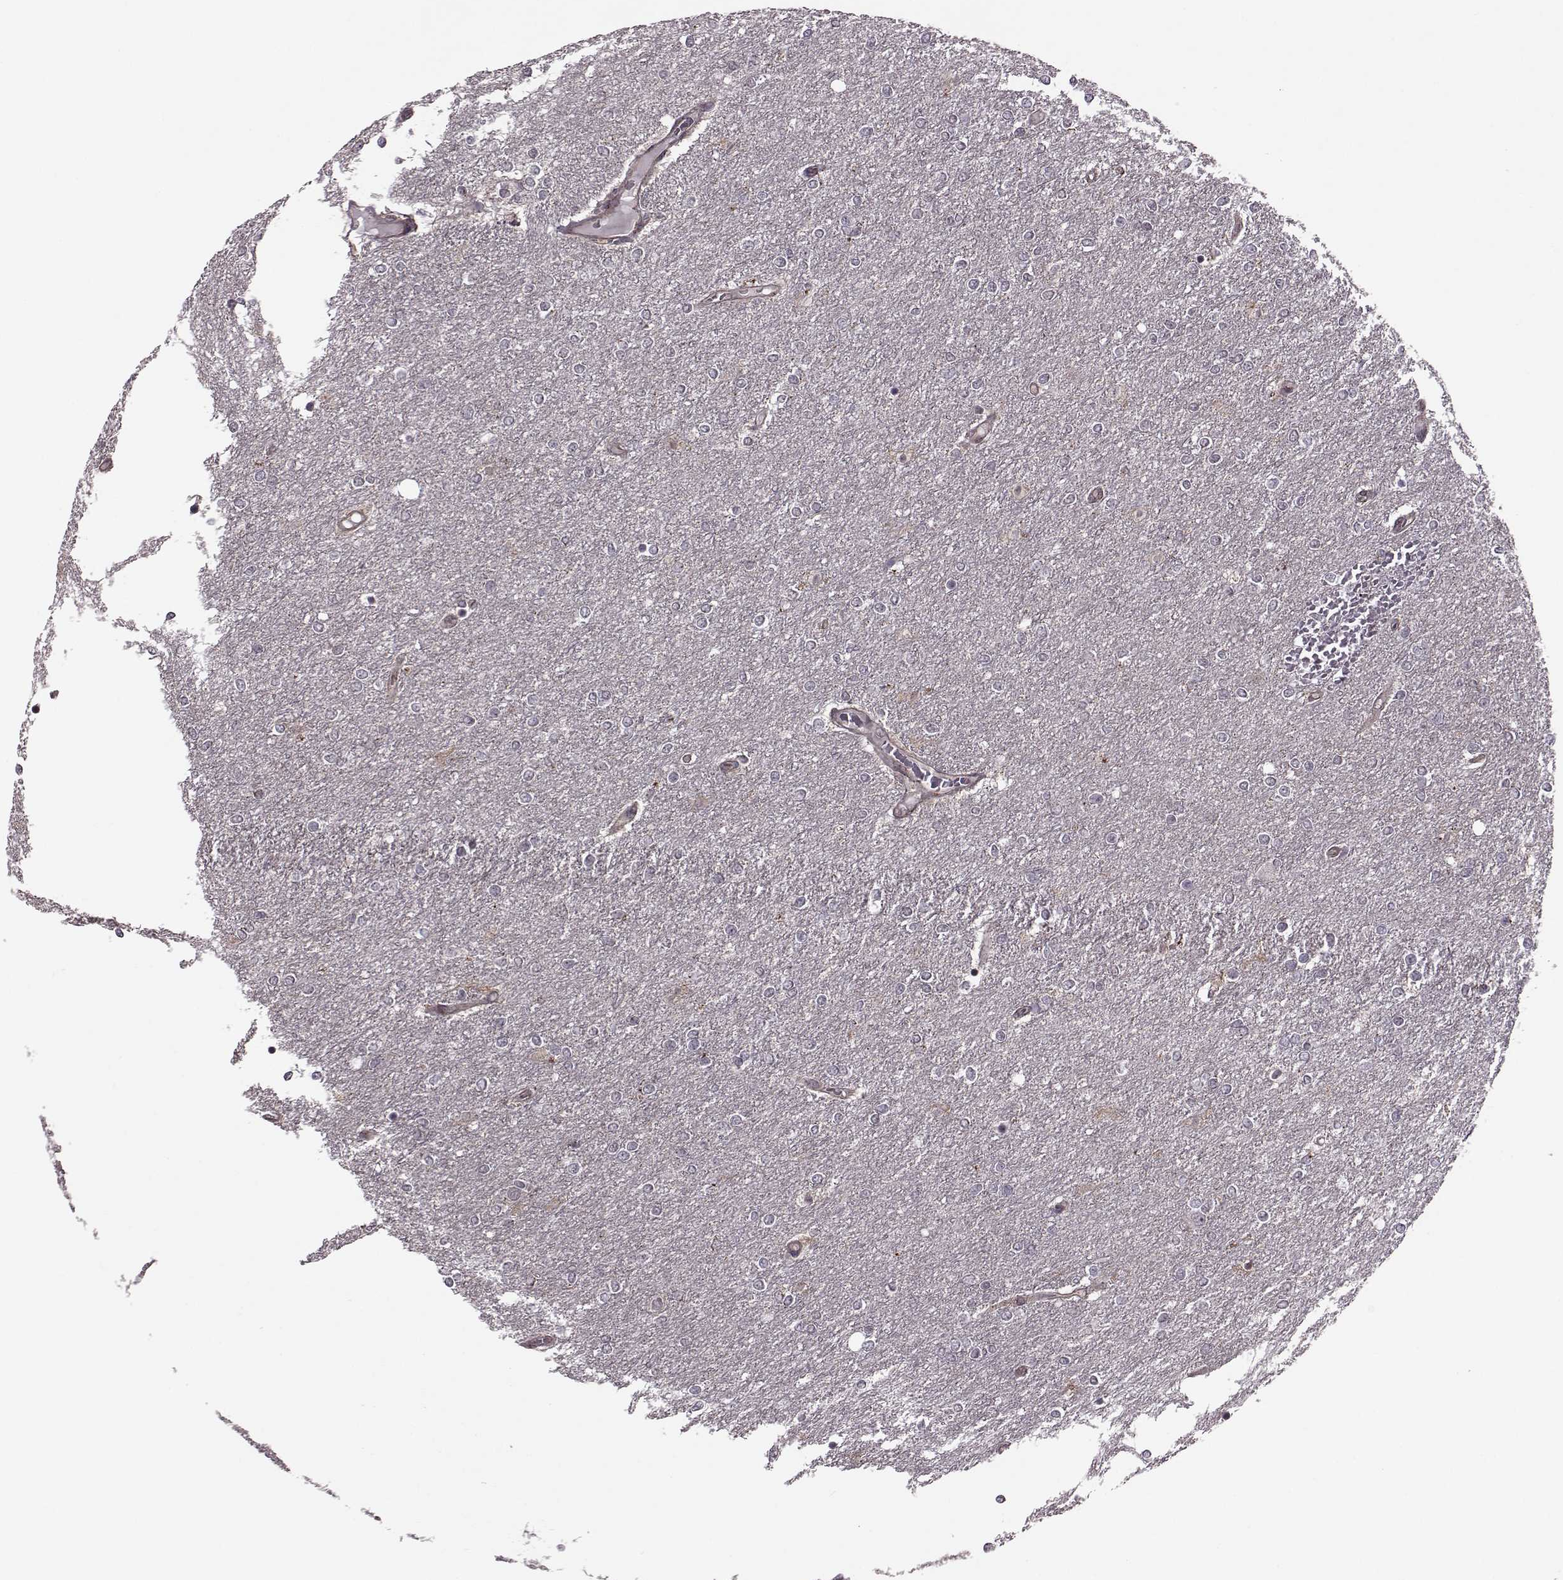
{"staining": {"intensity": "negative", "quantity": "none", "location": "none"}, "tissue": "glioma", "cell_type": "Tumor cells", "image_type": "cancer", "snomed": [{"axis": "morphology", "description": "Glioma, malignant, High grade"}, {"axis": "topography", "description": "Brain"}], "caption": "A photomicrograph of human glioma is negative for staining in tumor cells. (DAB (3,3'-diaminobenzidine) IHC, high magnification).", "gene": "FNIP2", "patient": {"sex": "female", "age": 61}}